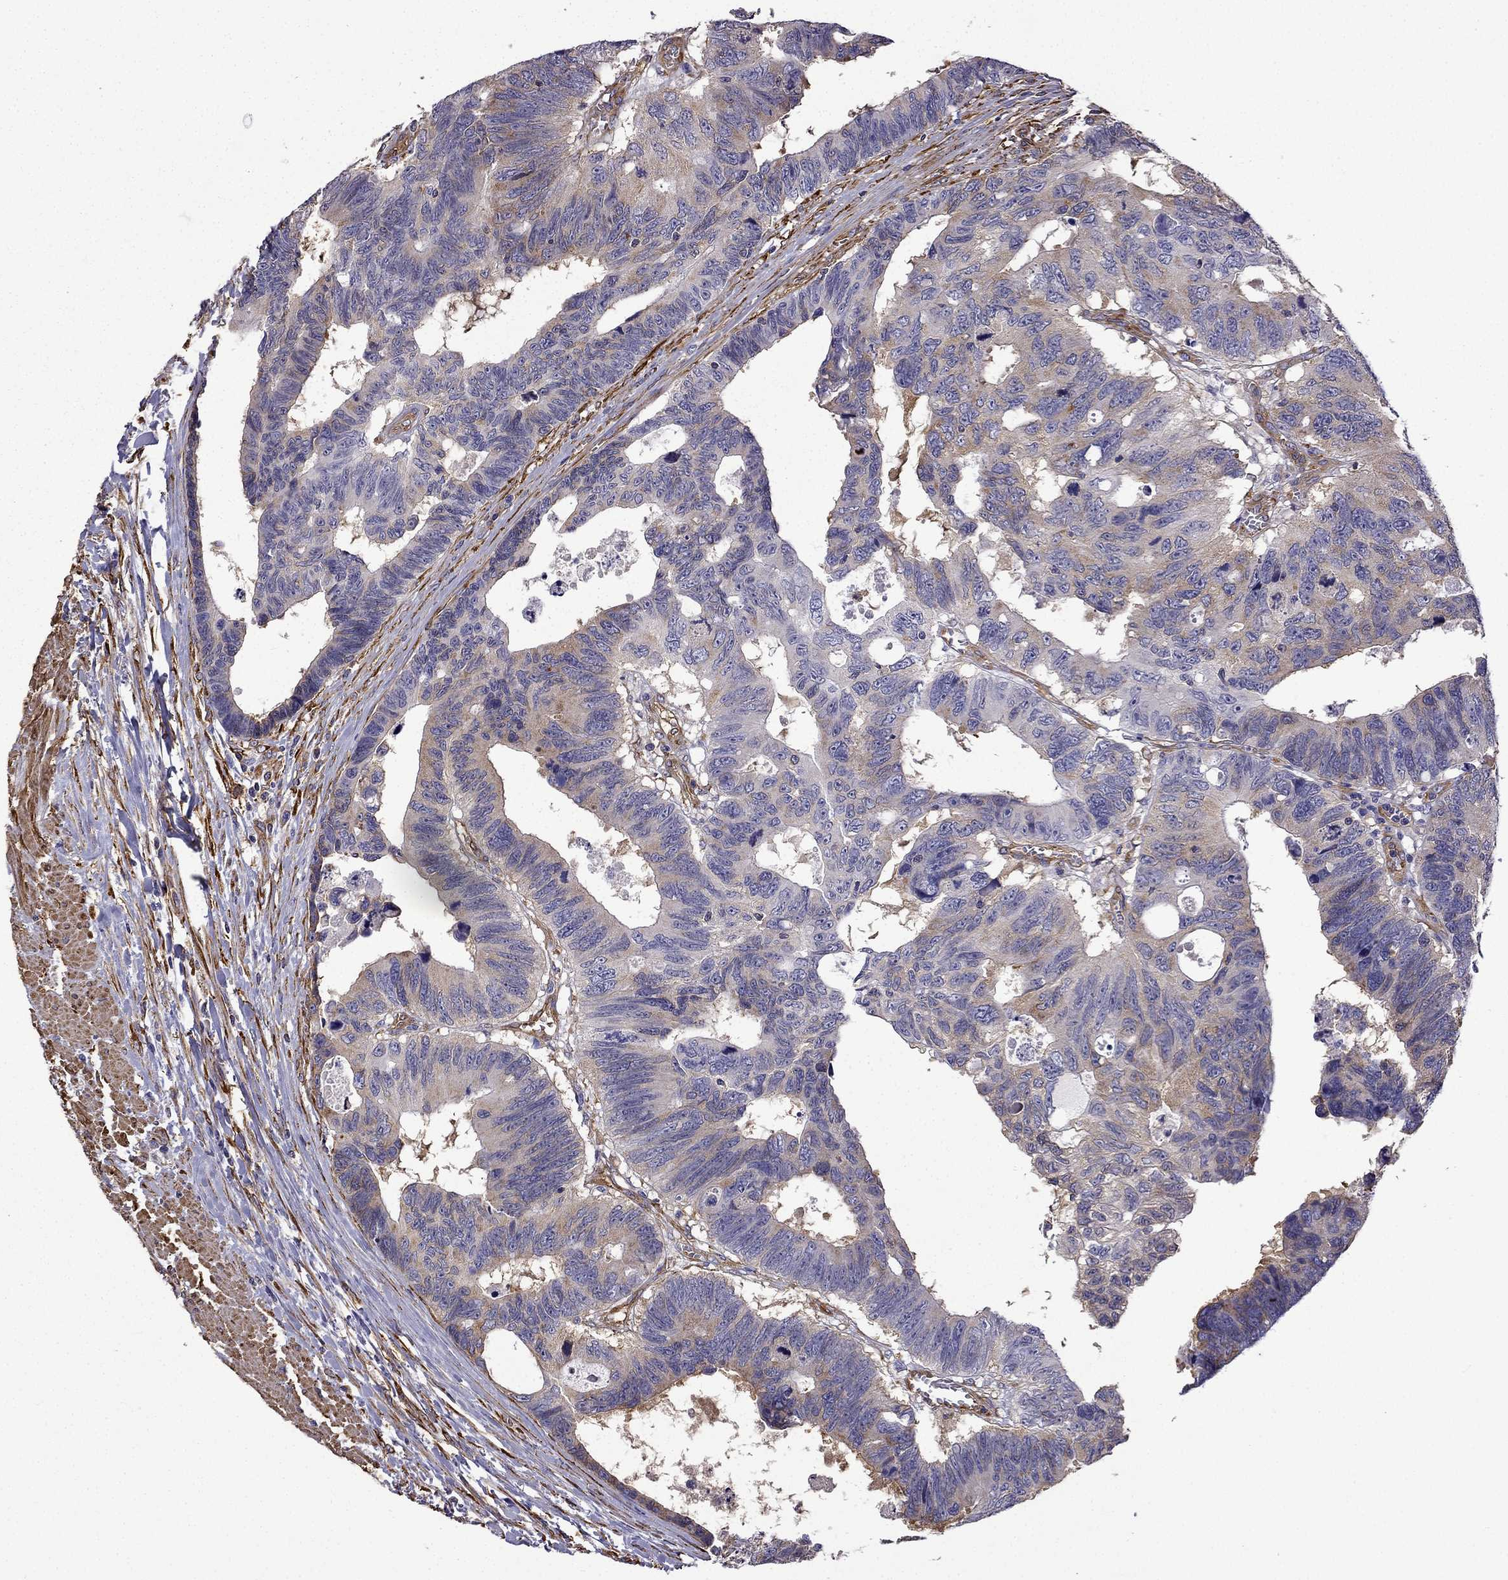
{"staining": {"intensity": "moderate", "quantity": "25%-75%", "location": "cytoplasmic/membranous"}, "tissue": "colorectal cancer", "cell_type": "Tumor cells", "image_type": "cancer", "snomed": [{"axis": "morphology", "description": "Adenocarcinoma, NOS"}, {"axis": "topography", "description": "Colon"}], "caption": "Protein positivity by immunohistochemistry reveals moderate cytoplasmic/membranous positivity in about 25%-75% of tumor cells in adenocarcinoma (colorectal).", "gene": "MAP4", "patient": {"sex": "female", "age": 77}}